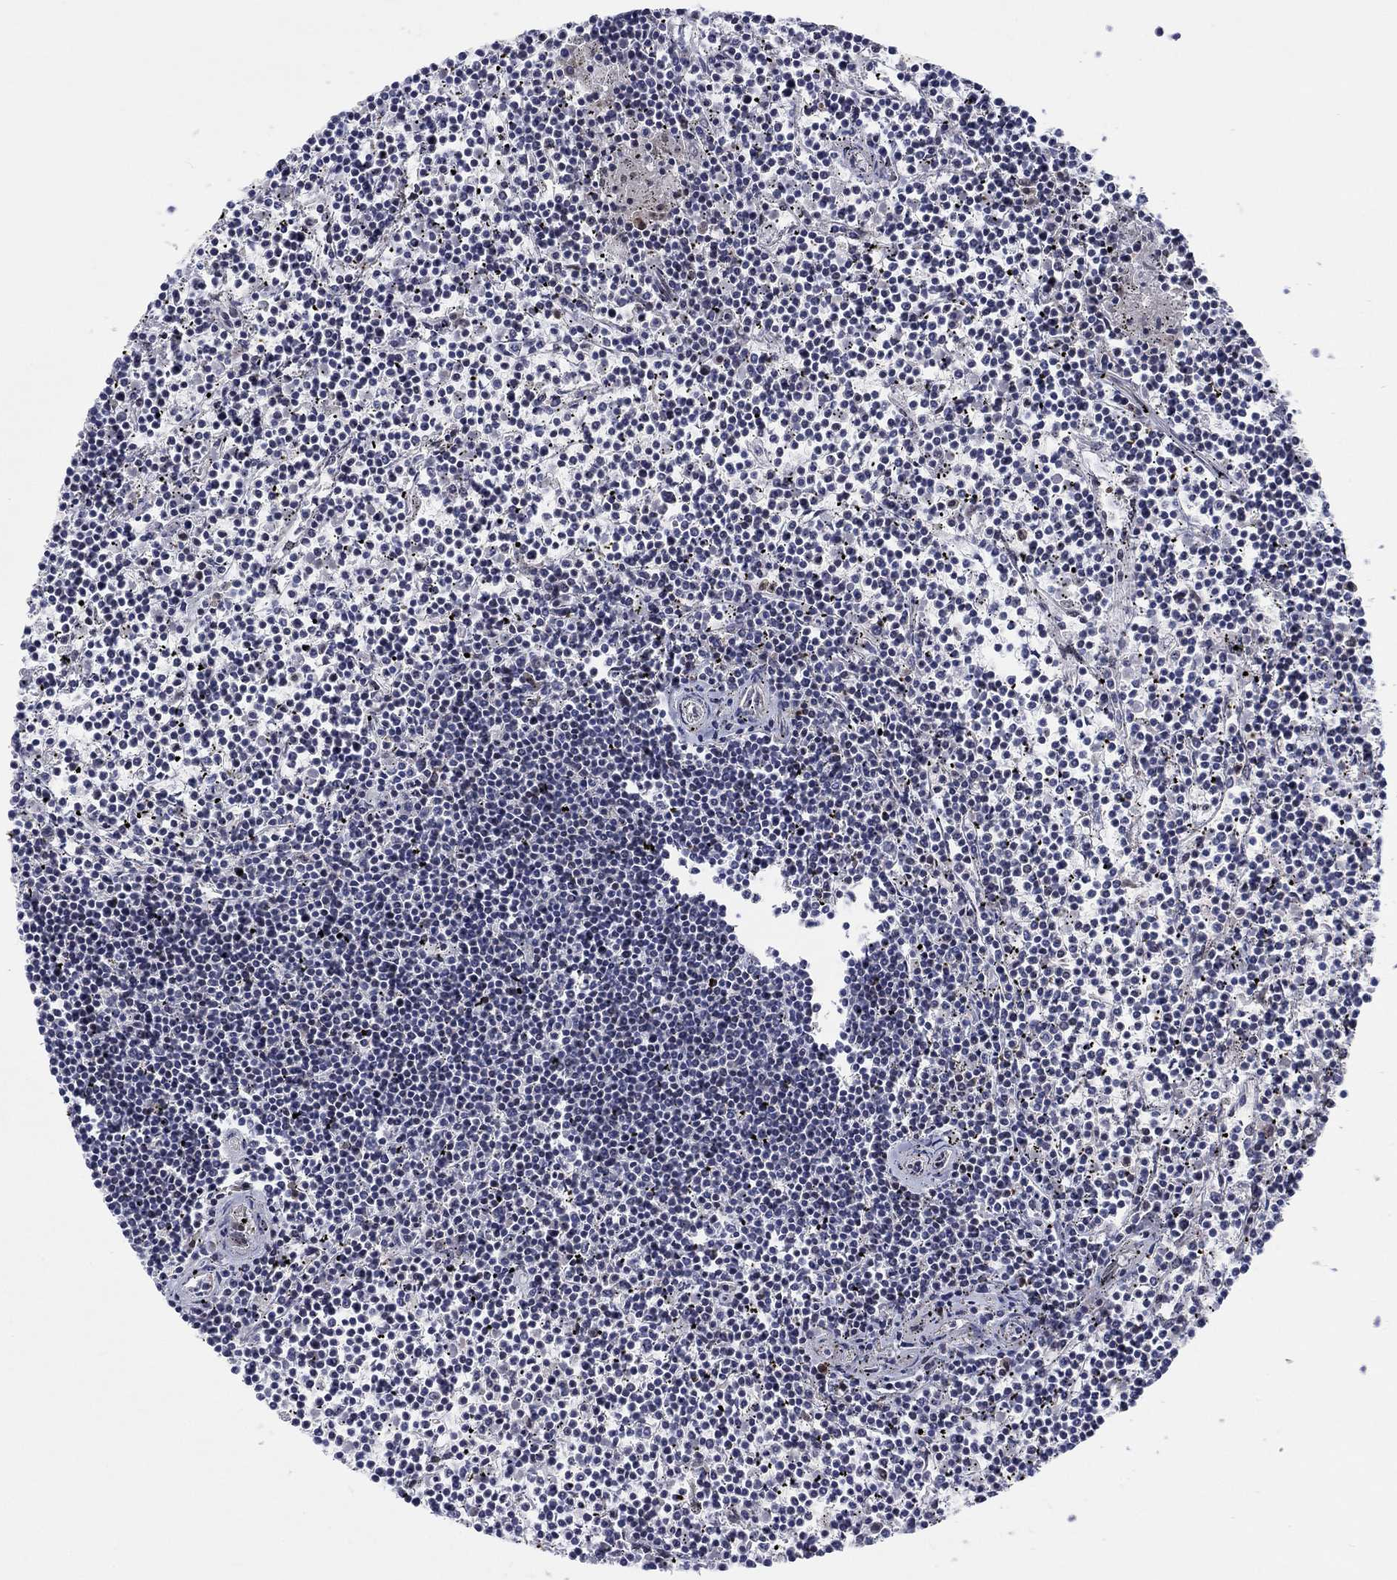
{"staining": {"intensity": "negative", "quantity": "none", "location": "none"}, "tissue": "lymphoma", "cell_type": "Tumor cells", "image_type": "cancer", "snomed": [{"axis": "morphology", "description": "Malignant lymphoma, non-Hodgkin's type, Low grade"}, {"axis": "topography", "description": "Spleen"}], "caption": "A high-resolution photomicrograph shows IHC staining of lymphoma, which shows no significant positivity in tumor cells. (IHC, brightfield microscopy, high magnification).", "gene": "ARHGAP36", "patient": {"sex": "female", "age": 19}}